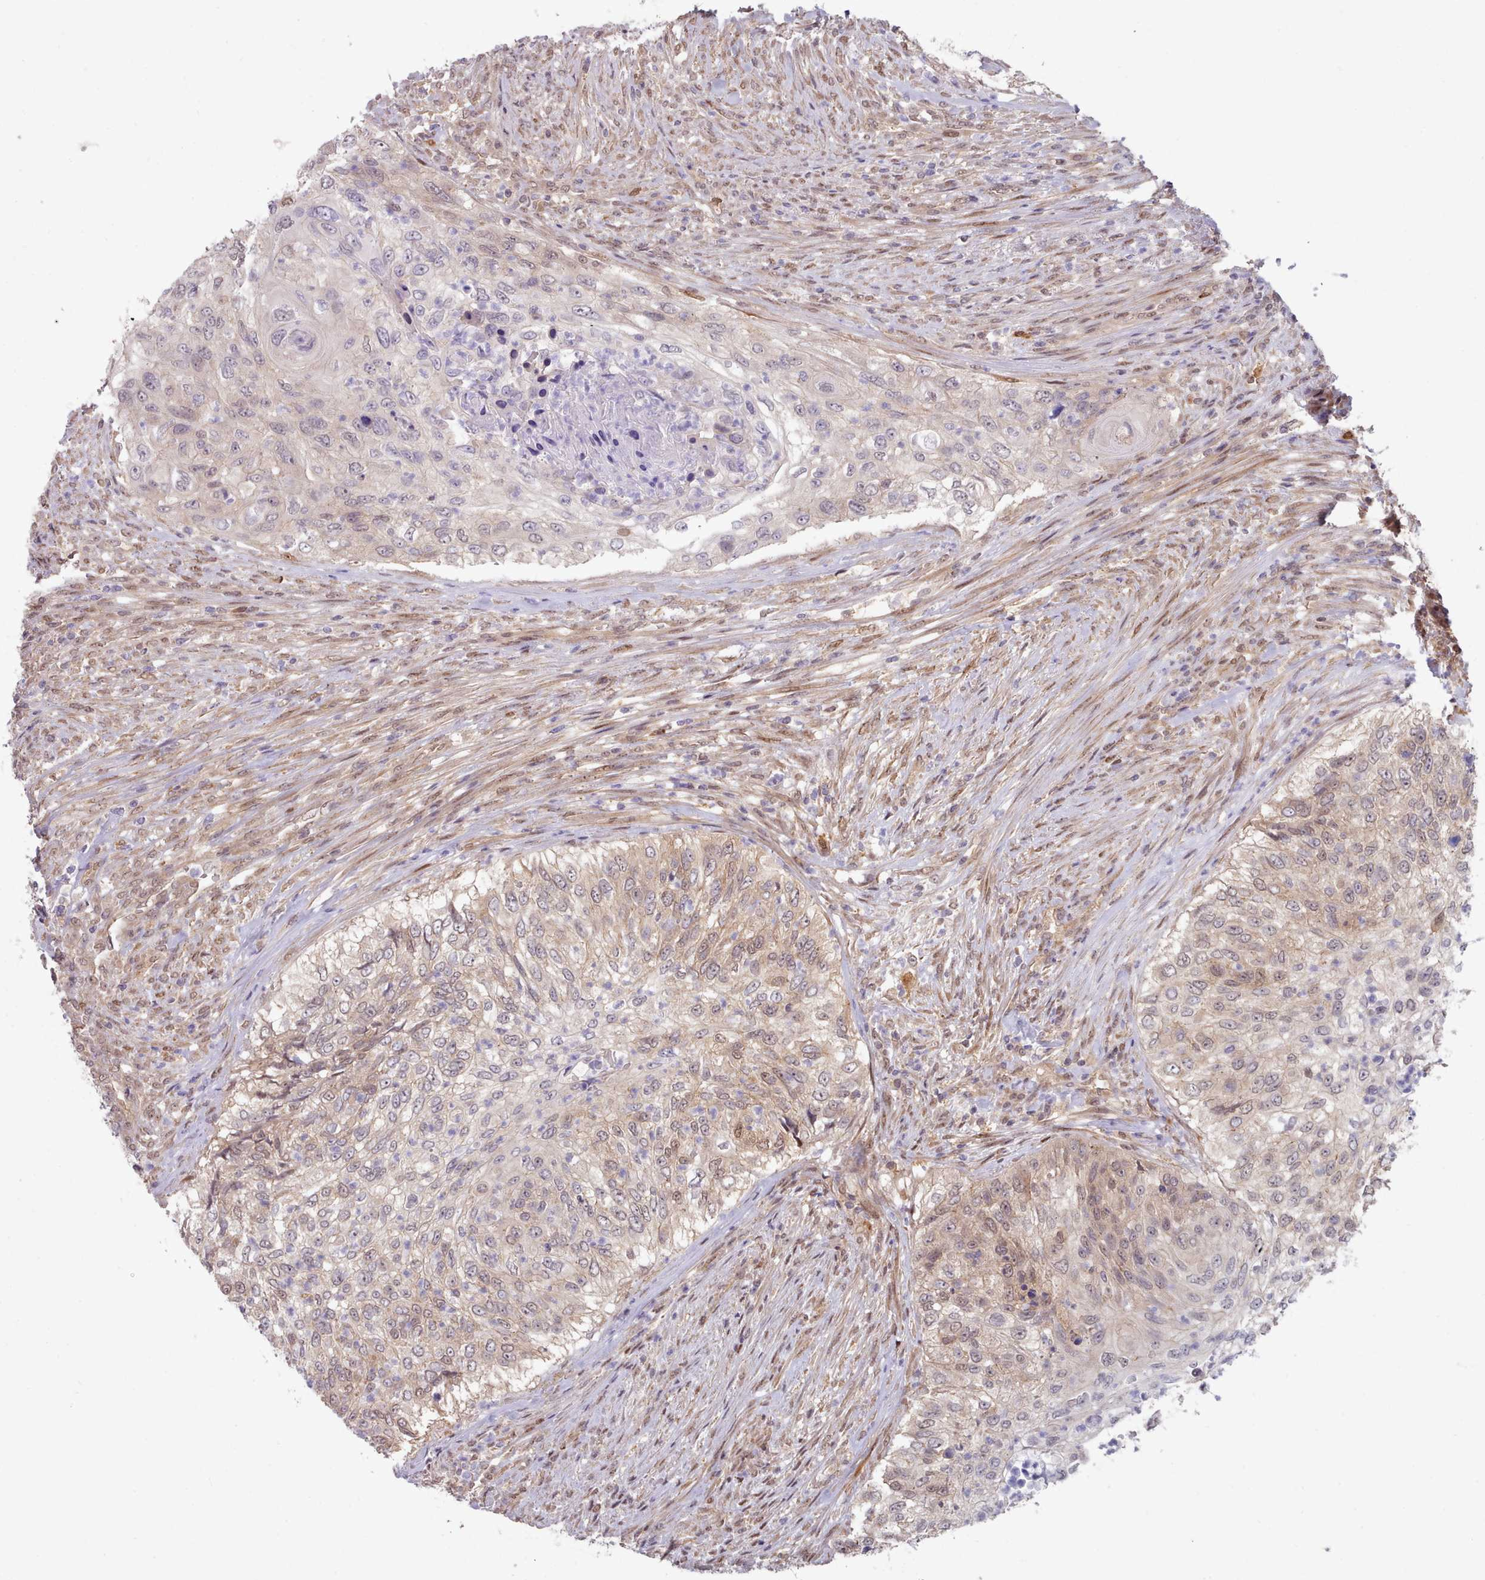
{"staining": {"intensity": "weak", "quantity": "<25%", "location": "cytoplasmic/membranous,nuclear"}, "tissue": "urothelial cancer", "cell_type": "Tumor cells", "image_type": "cancer", "snomed": [{"axis": "morphology", "description": "Urothelial carcinoma, High grade"}, {"axis": "topography", "description": "Urinary bladder"}], "caption": "Urothelial cancer was stained to show a protein in brown. There is no significant staining in tumor cells.", "gene": "CES3", "patient": {"sex": "female", "age": 60}}